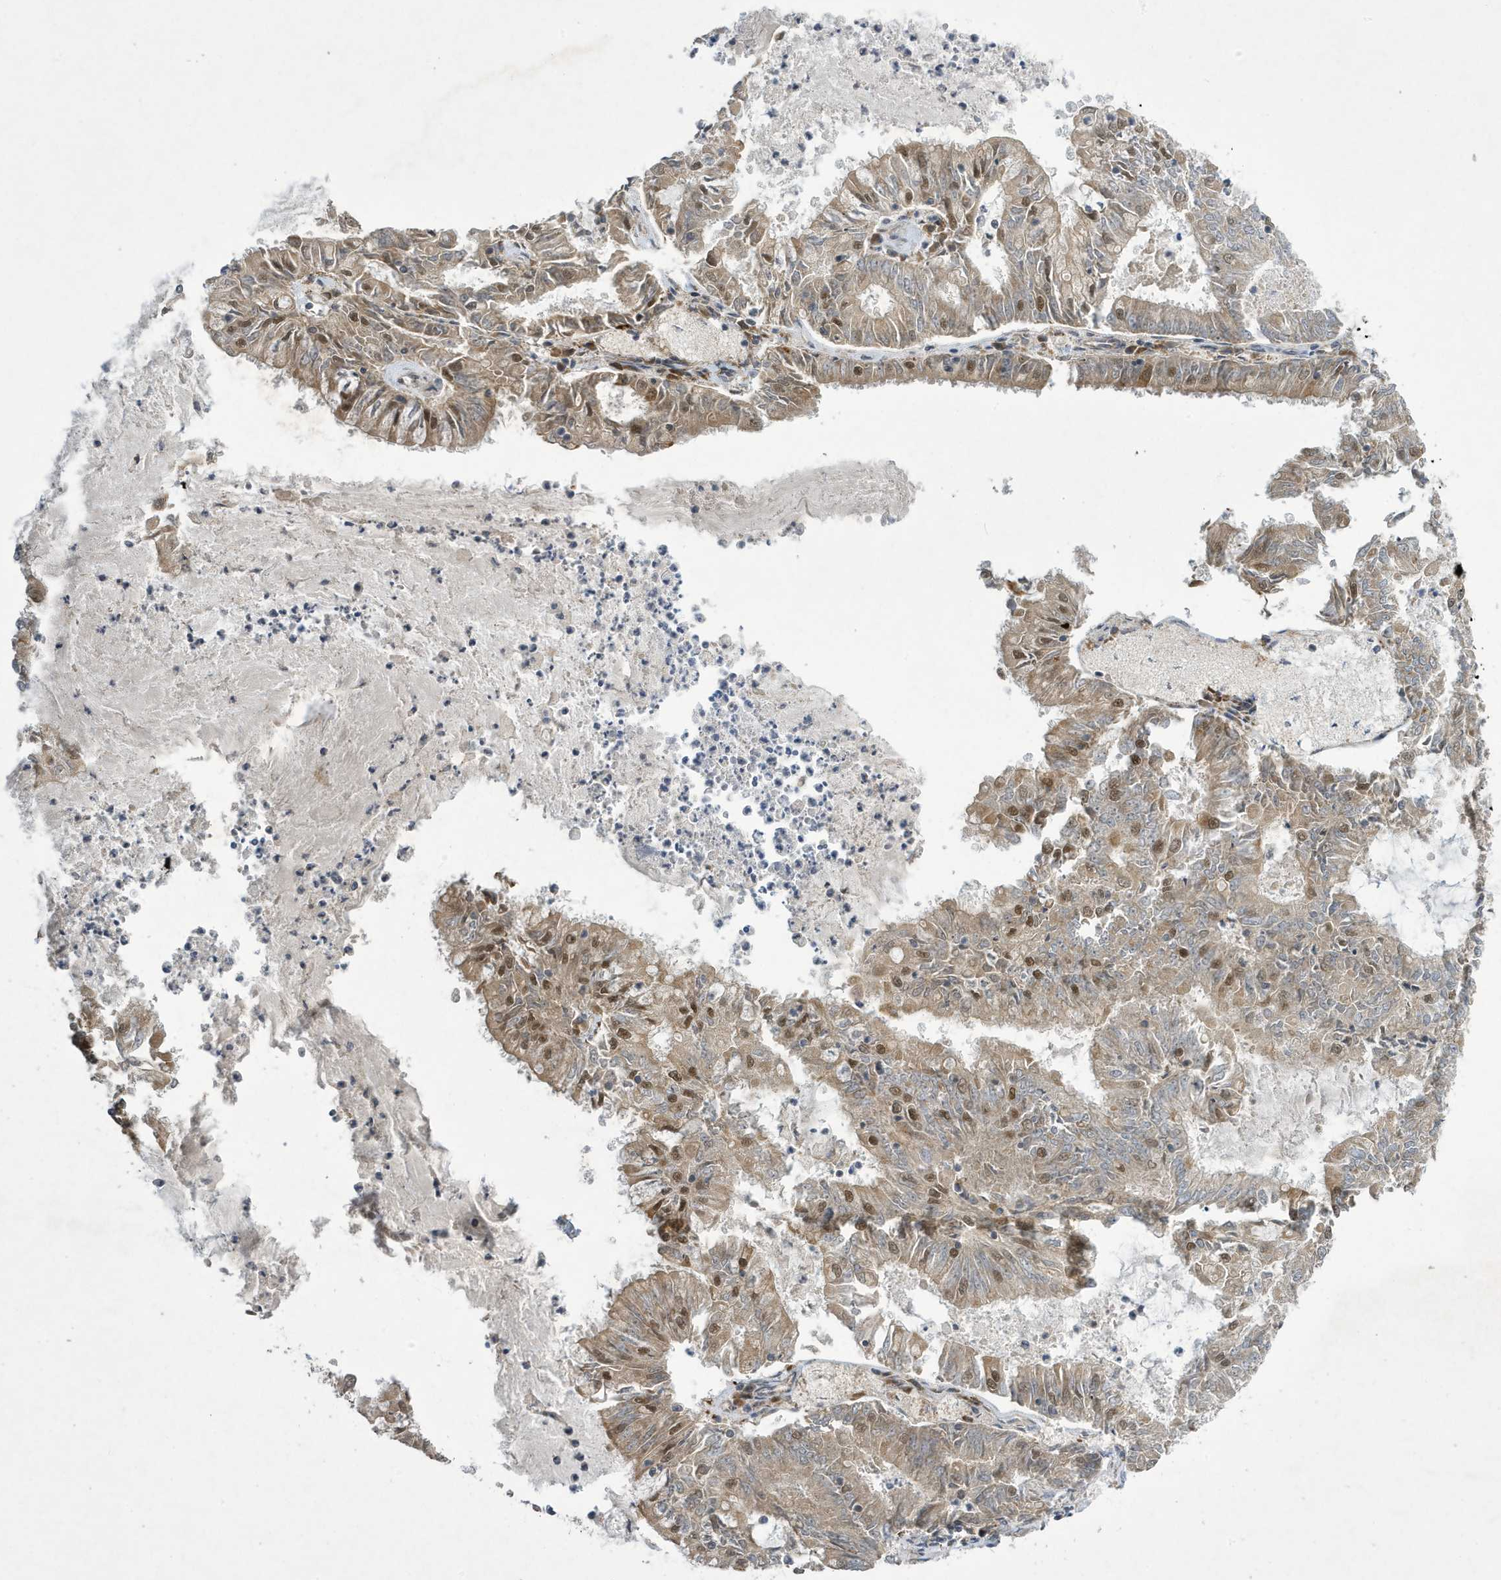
{"staining": {"intensity": "moderate", "quantity": "25%-75%", "location": "cytoplasmic/membranous,nuclear"}, "tissue": "endometrial cancer", "cell_type": "Tumor cells", "image_type": "cancer", "snomed": [{"axis": "morphology", "description": "Adenocarcinoma, NOS"}, {"axis": "topography", "description": "Endometrium"}], "caption": "Immunohistochemistry histopathology image of endometrial cancer stained for a protein (brown), which reveals medium levels of moderate cytoplasmic/membranous and nuclear expression in approximately 25%-75% of tumor cells.", "gene": "NCOA7", "patient": {"sex": "female", "age": 57}}